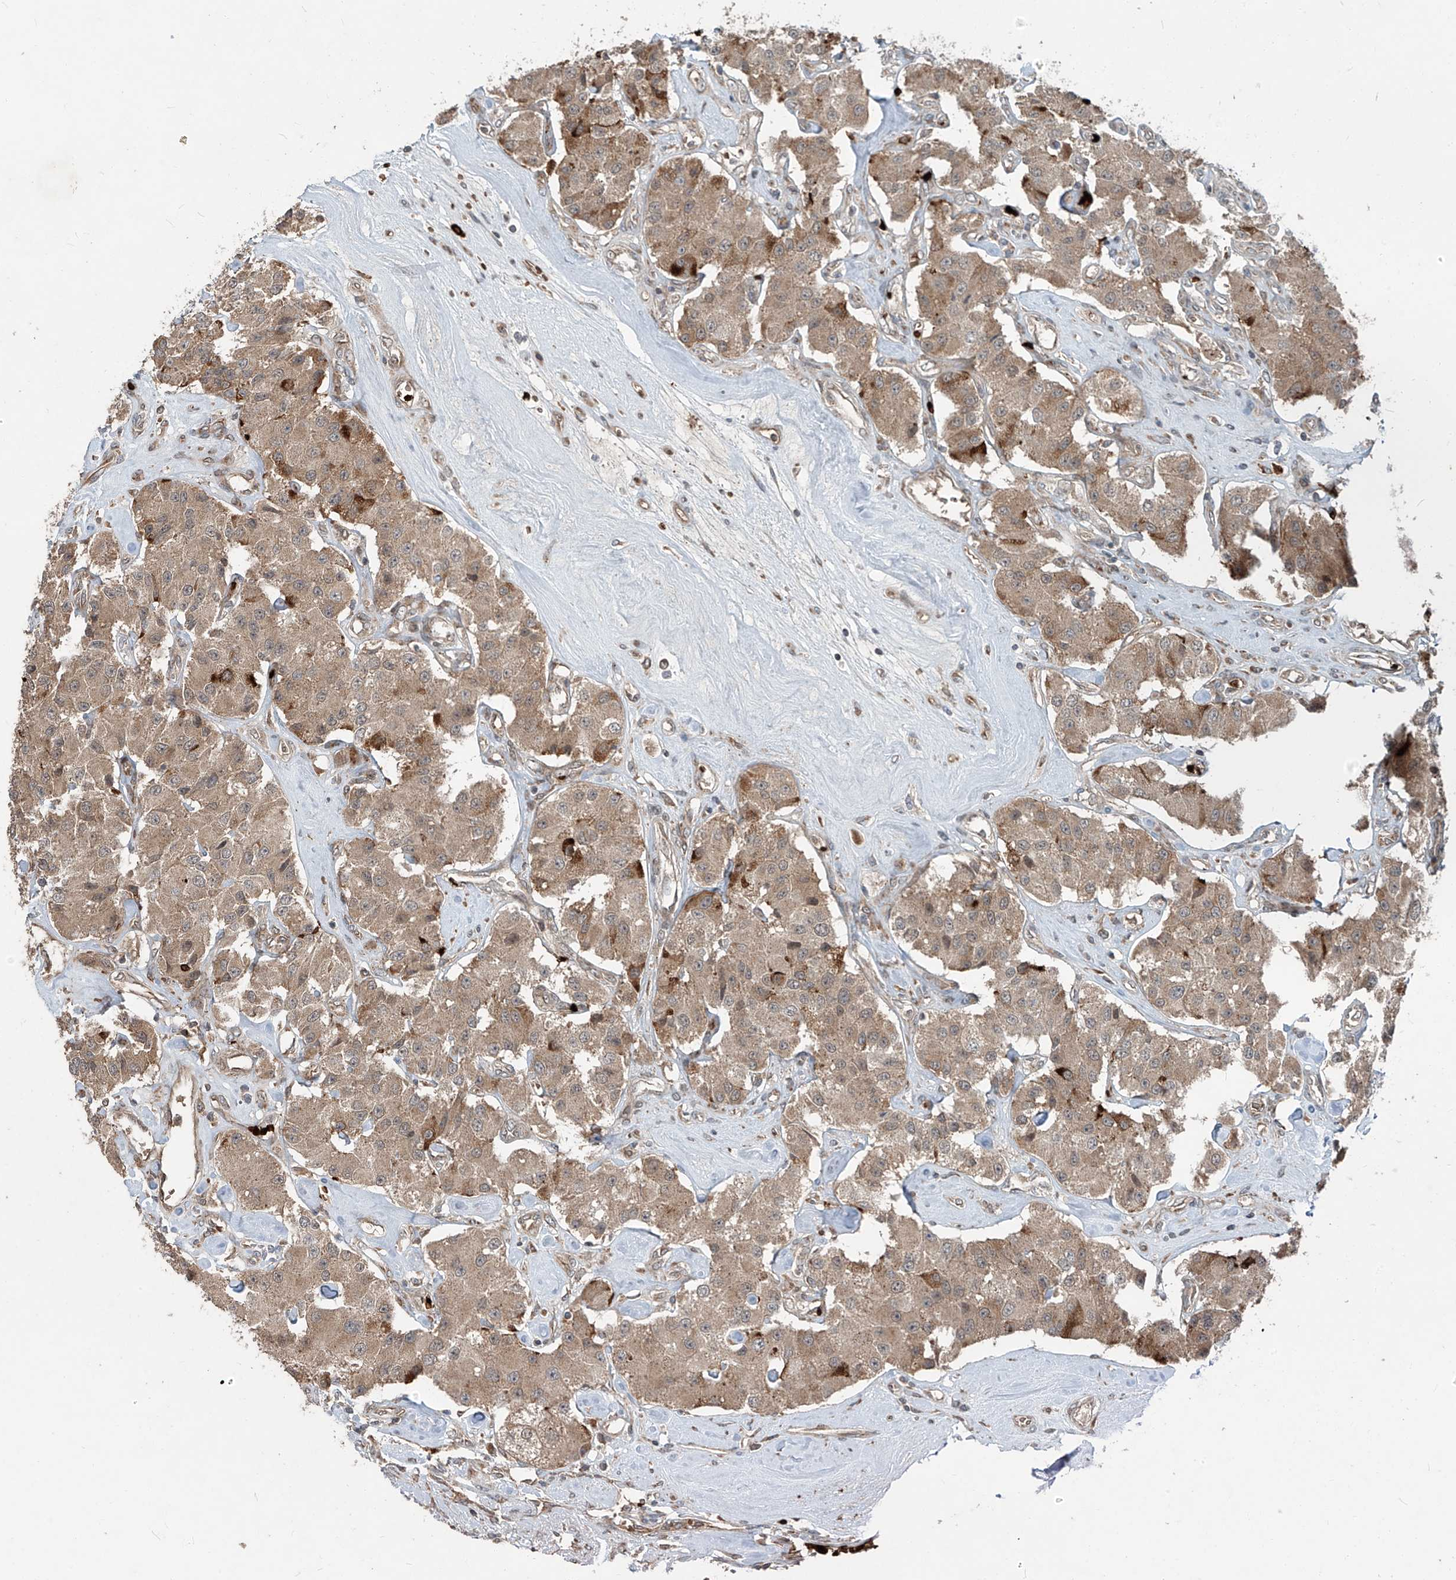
{"staining": {"intensity": "weak", "quantity": ">75%", "location": "cytoplasmic/membranous"}, "tissue": "carcinoid", "cell_type": "Tumor cells", "image_type": "cancer", "snomed": [{"axis": "morphology", "description": "Carcinoid, malignant, NOS"}, {"axis": "topography", "description": "Pancreas"}], "caption": "Carcinoid tissue shows weak cytoplasmic/membranous positivity in approximately >75% of tumor cells, visualized by immunohistochemistry.", "gene": "ZDHHC9", "patient": {"sex": "male", "age": 41}}